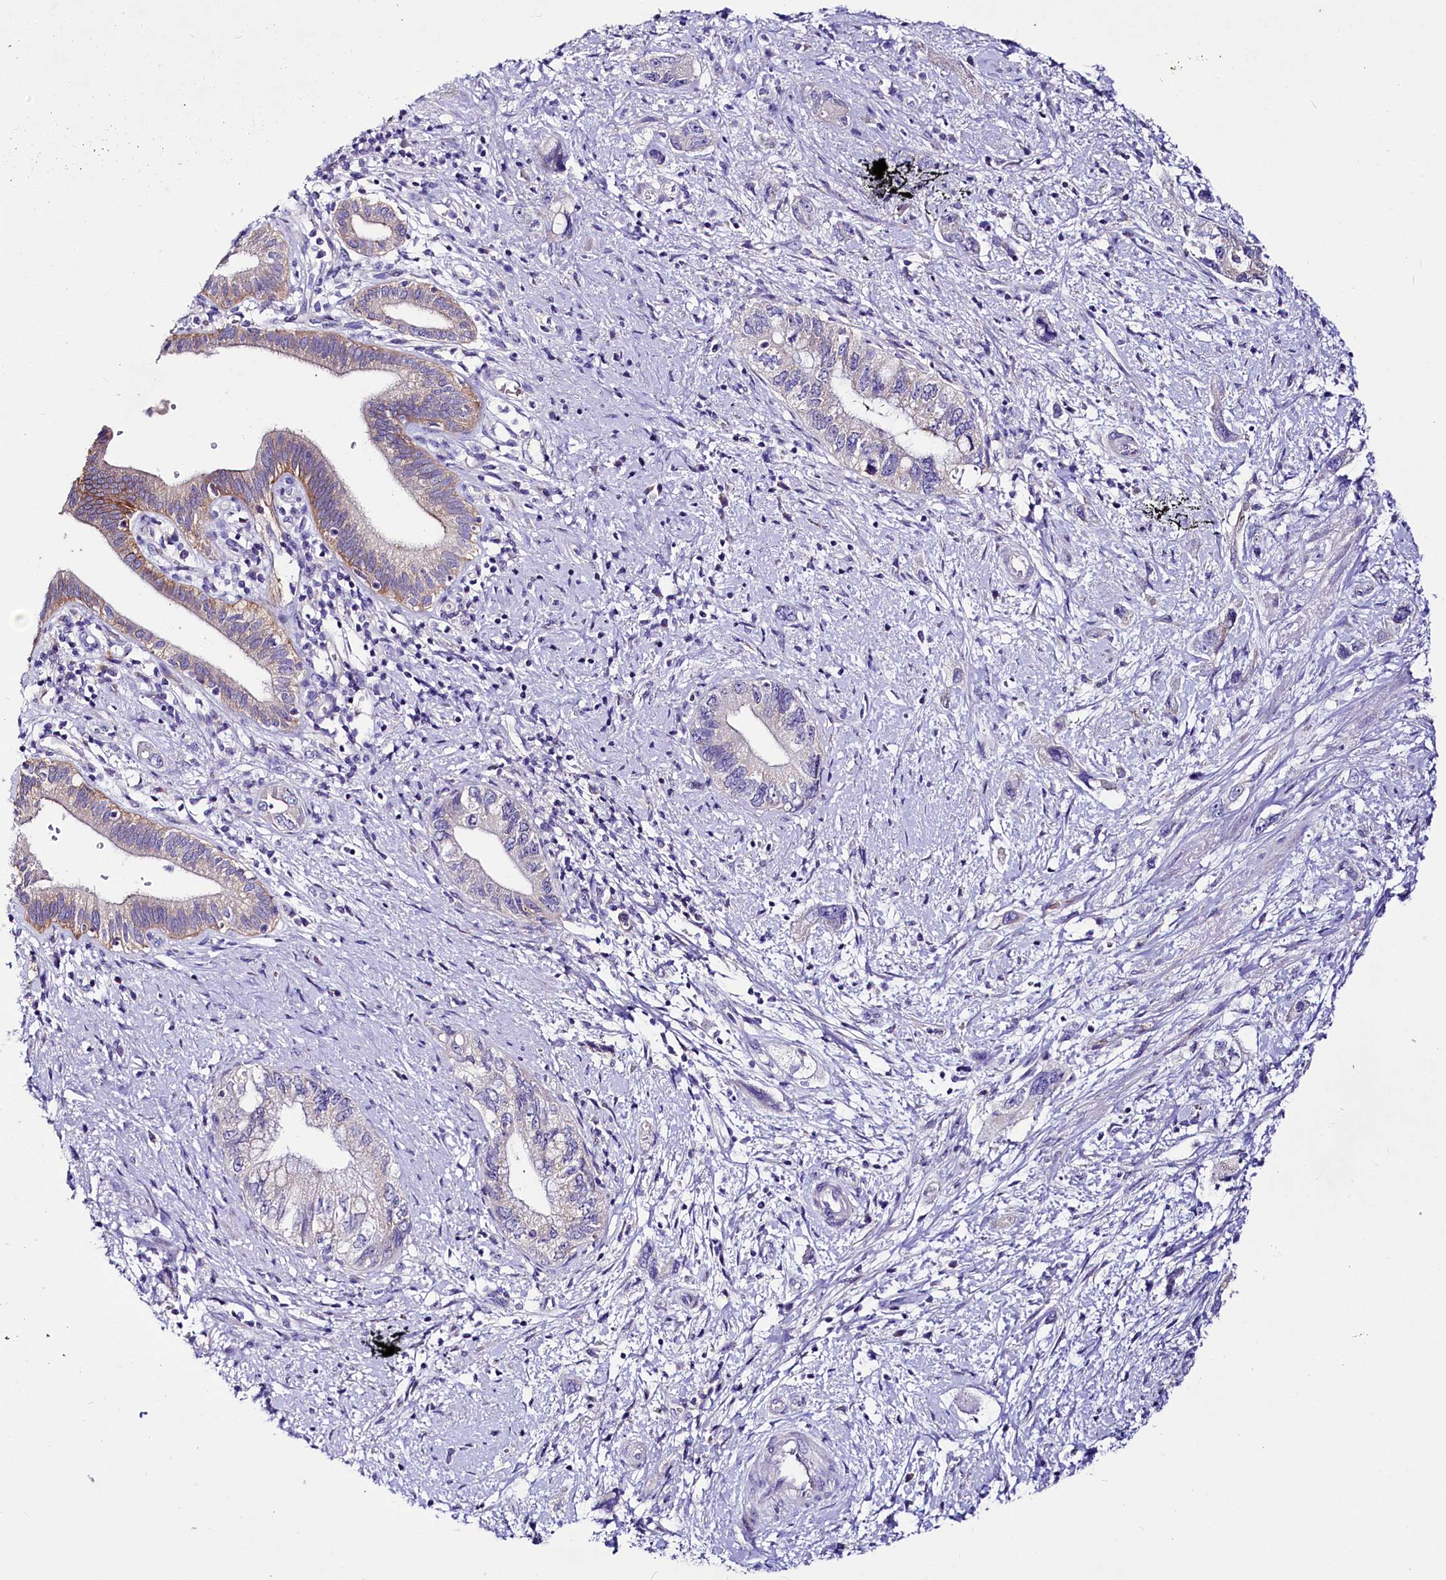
{"staining": {"intensity": "negative", "quantity": "none", "location": "none"}, "tissue": "pancreatic cancer", "cell_type": "Tumor cells", "image_type": "cancer", "snomed": [{"axis": "morphology", "description": "Adenocarcinoma, NOS"}, {"axis": "topography", "description": "Pancreas"}], "caption": "The photomicrograph shows no significant staining in tumor cells of adenocarcinoma (pancreatic). (DAB immunohistochemistry with hematoxylin counter stain).", "gene": "ABHD5", "patient": {"sex": "female", "age": 73}}